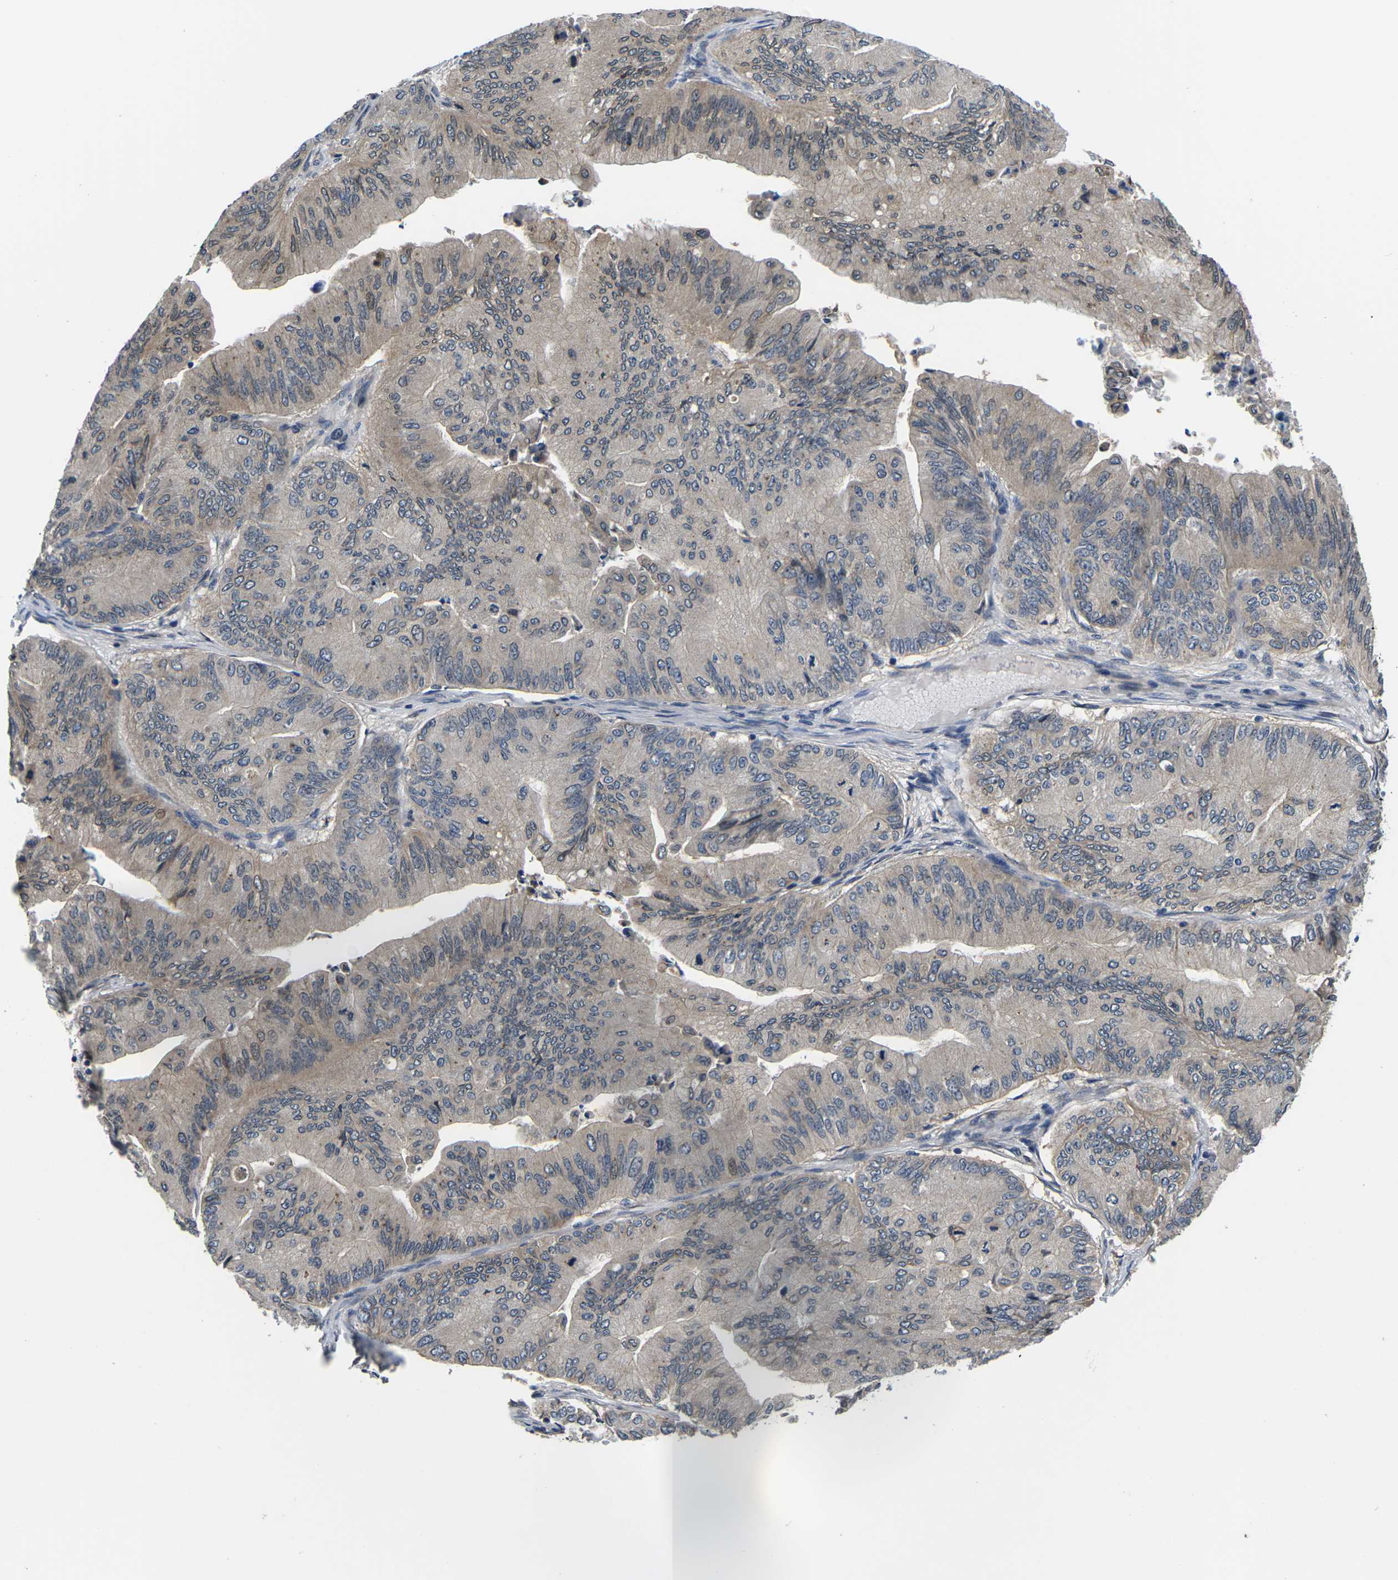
{"staining": {"intensity": "weak", "quantity": "<25%", "location": "nuclear"}, "tissue": "ovarian cancer", "cell_type": "Tumor cells", "image_type": "cancer", "snomed": [{"axis": "morphology", "description": "Cystadenocarcinoma, mucinous, NOS"}, {"axis": "topography", "description": "Ovary"}], "caption": "DAB immunohistochemical staining of mucinous cystadenocarcinoma (ovarian) demonstrates no significant positivity in tumor cells. Brightfield microscopy of immunohistochemistry (IHC) stained with DAB (3,3'-diaminobenzidine) (brown) and hematoxylin (blue), captured at high magnification.", "gene": "SNX10", "patient": {"sex": "female", "age": 61}}